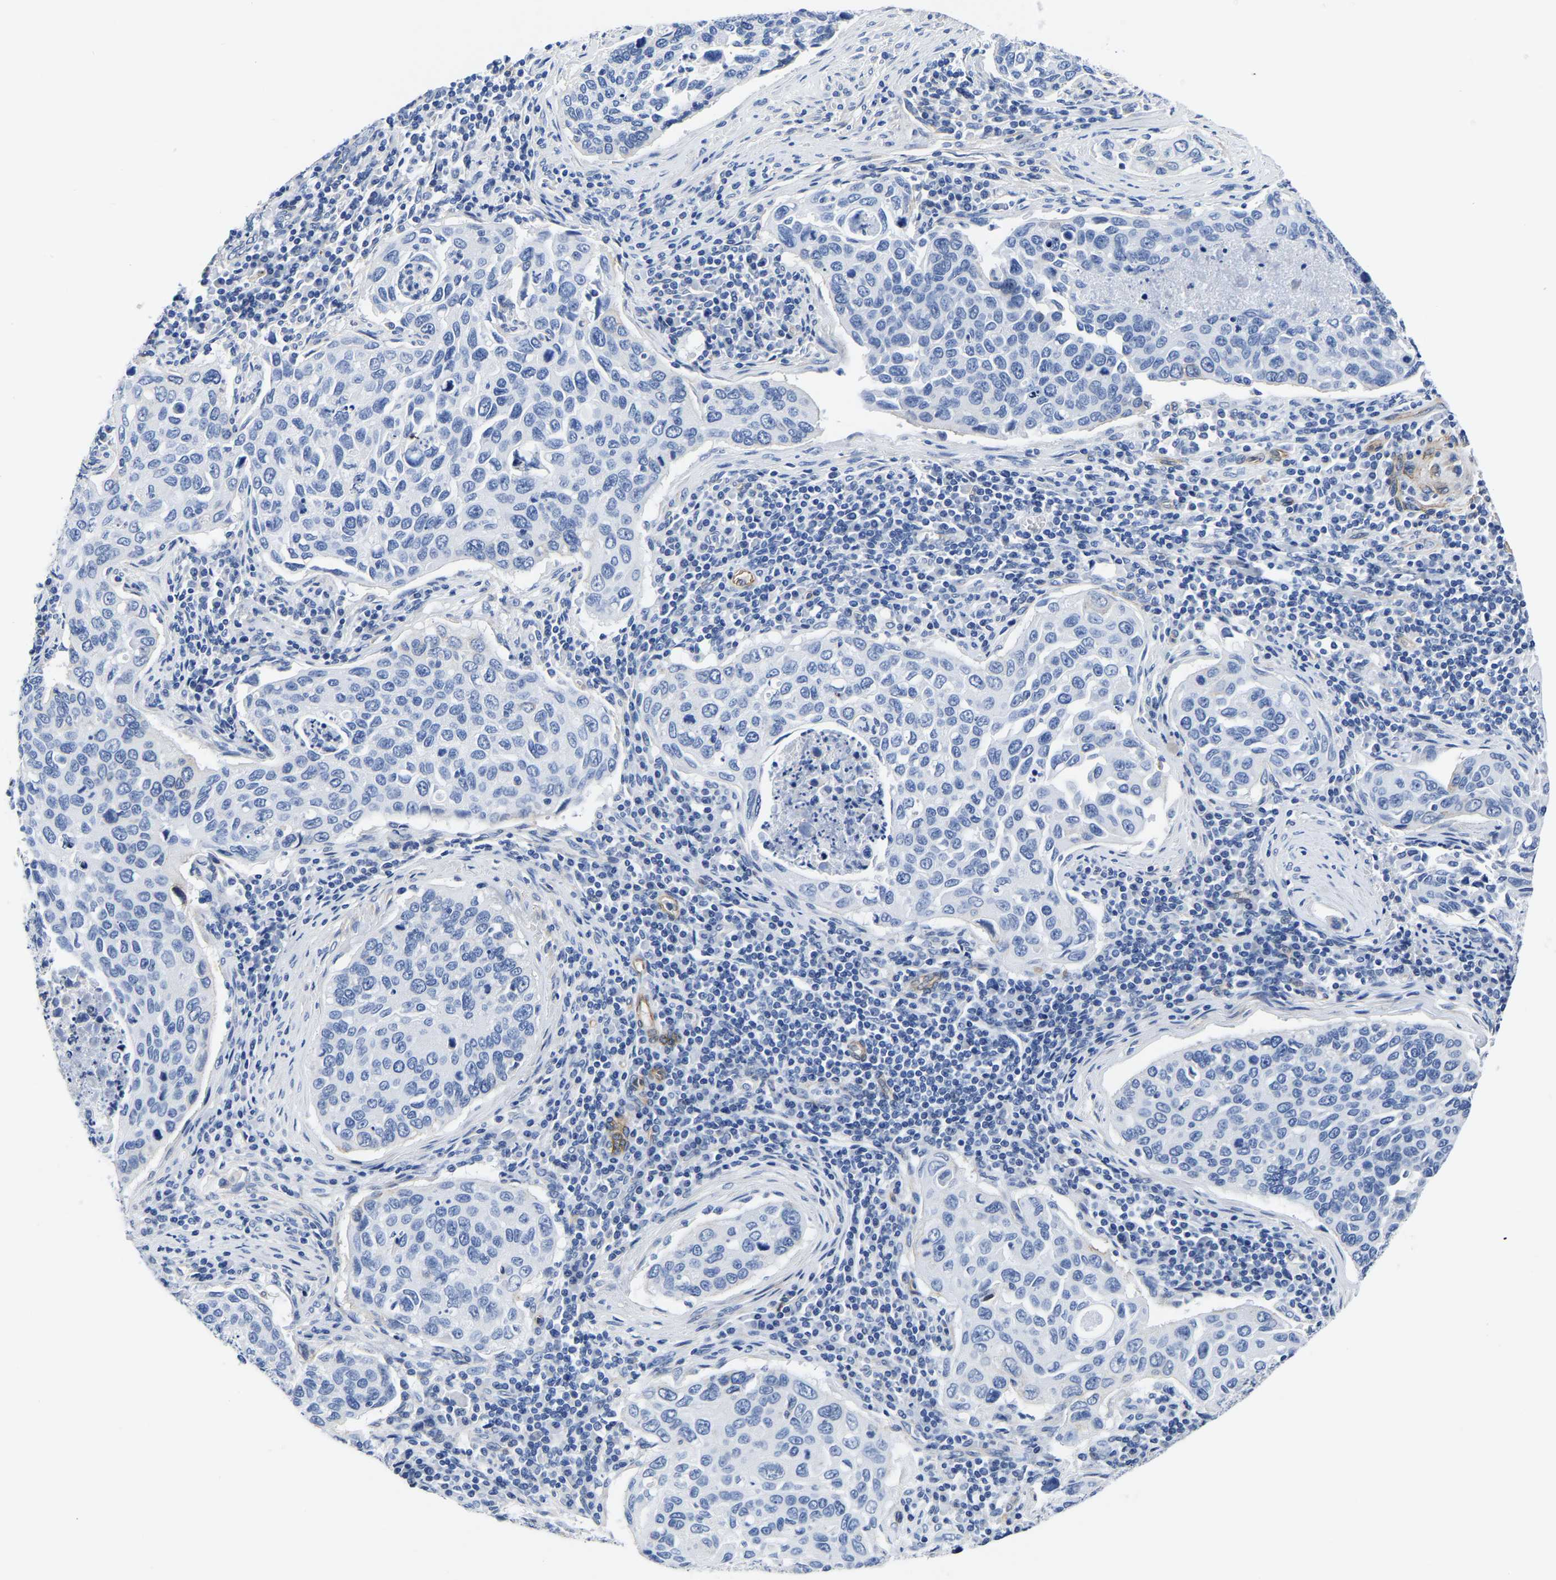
{"staining": {"intensity": "negative", "quantity": "none", "location": "none"}, "tissue": "cervical cancer", "cell_type": "Tumor cells", "image_type": "cancer", "snomed": [{"axis": "morphology", "description": "Squamous cell carcinoma, NOS"}, {"axis": "topography", "description": "Cervix"}], "caption": "IHC photomicrograph of neoplastic tissue: cervical cancer (squamous cell carcinoma) stained with DAB demonstrates no significant protein expression in tumor cells.", "gene": "SLC45A3", "patient": {"sex": "female", "age": 53}}